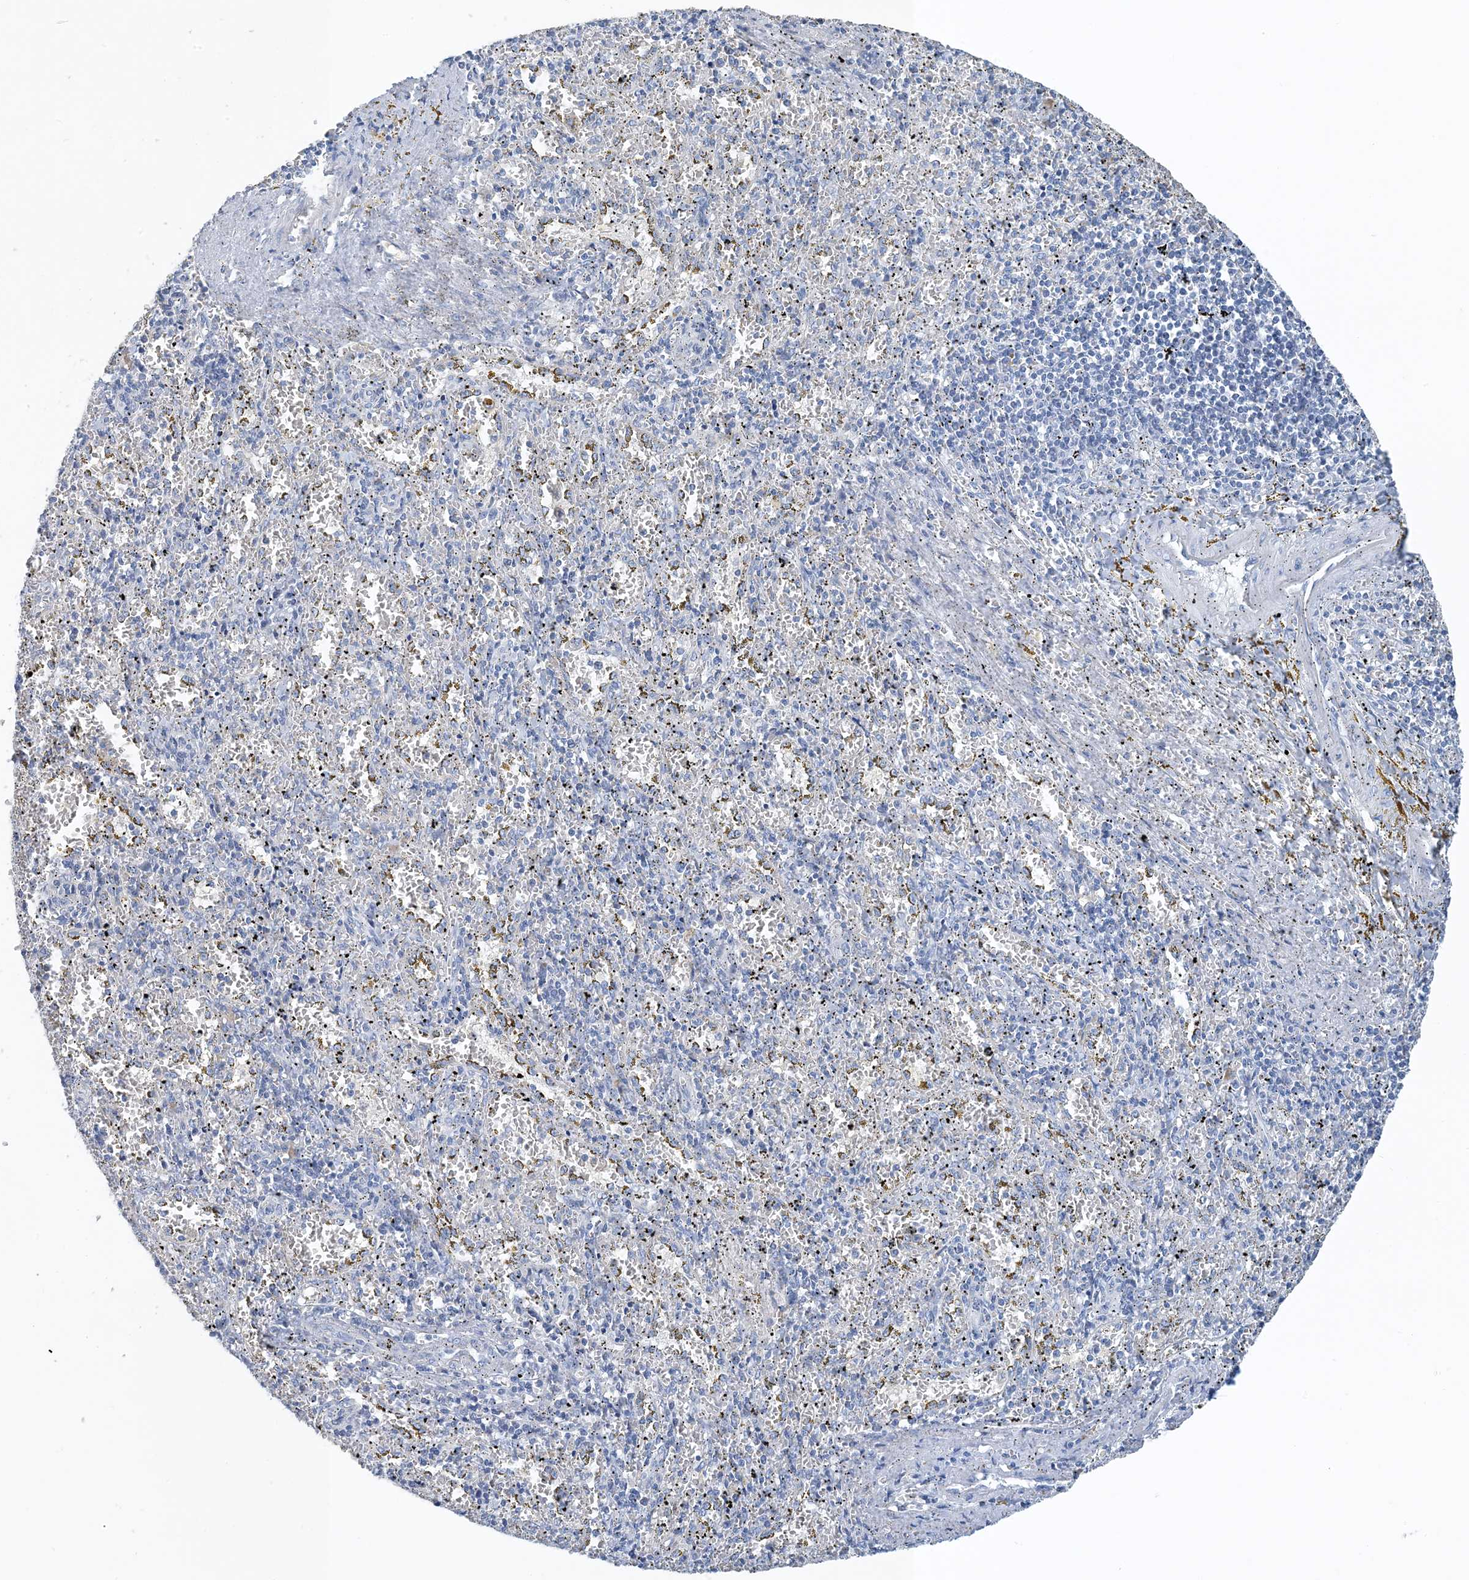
{"staining": {"intensity": "negative", "quantity": "none", "location": "none"}, "tissue": "spleen", "cell_type": "Cells in red pulp", "image_type": "normal", "snomed": [{"axis": "morphology", "description": "Normal tissue, NOS"}, {"axis": "topography", "description": "Spleen"}], "caption": "Spleen stained for a protein using immunohistochemistry reveals no staining cells in red pulp.", "gene": "CTRL", "patient": {"sex": "male", "age": 11}}